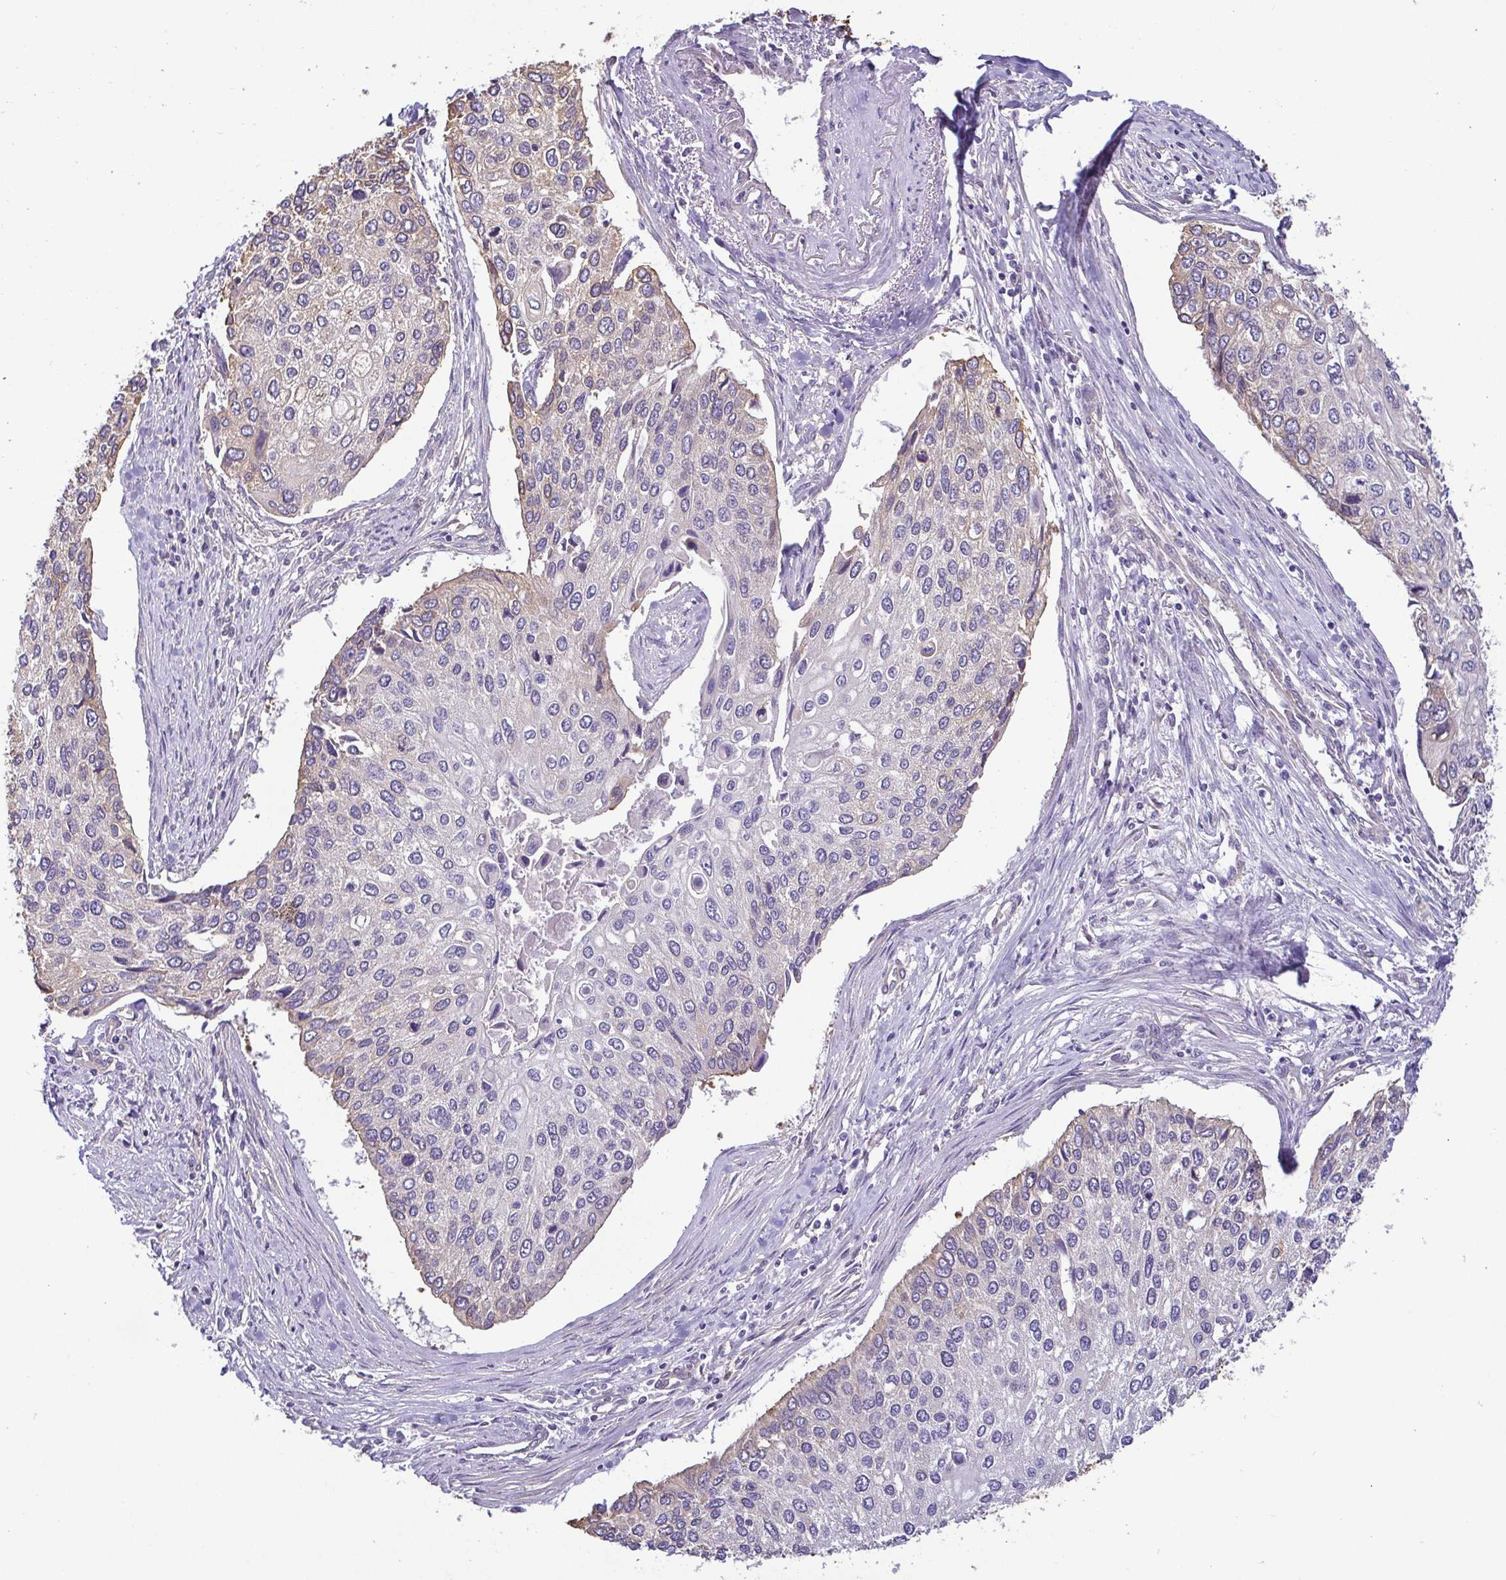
{"staining": {"intensity": "negative", "quantity": "none", "location": "none"}, "tissue": "lung cancer", "cell_type": "Tumor cells", "image_type": "cancer", "snomed": [{"axis": "morphology", "description": "Squamous cell carcinoma, NOS"}, {"axis": "morphology", "description": "Squamous cell carcinoma, metastatic, NOS"}, {"axis": "topography", "description": "Lung"}], "caption": "There is no significant expression in tumor cells of lung cancer (squamous cell carcinoma).", "gene": "MYL10", "patient": {"sex": "male", "age": 63}}